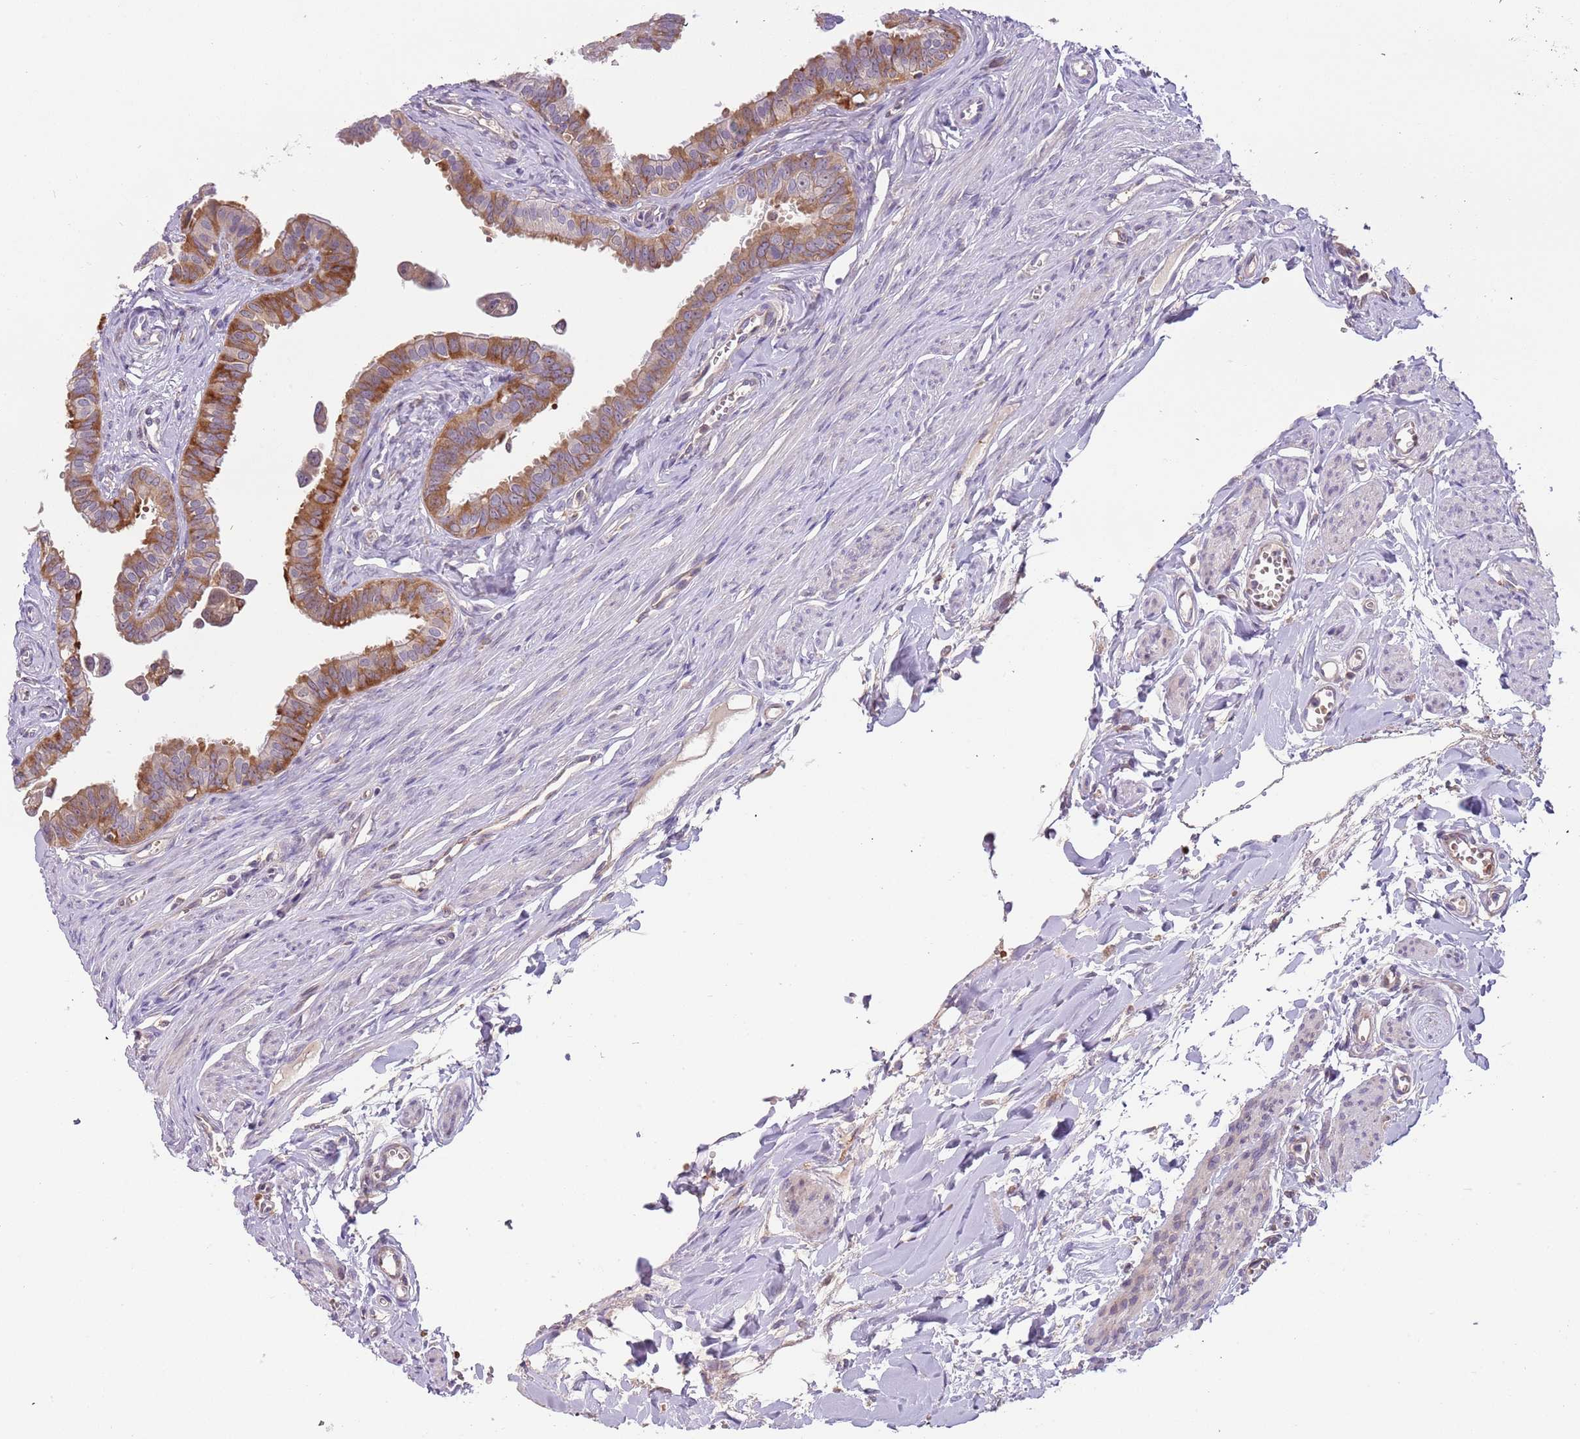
{"staining": {"intensity": "moderate", "quantity": ">75%", "location": "cytoplasmic/membranous"}, "tissue": "fallopian tube", "cell_type": "Glandular cells", "image_type": "normal", "snomed": [{"axis": "morphology", "description": "Normal tissue, NOS"}, {"axis": "morphology", "description": "Carcinoma, NOS"}, {"axis": "topography", "description": "Fallopian tube"}, {"axis": "topography", "description": "Ovary"}], "caption": "A brown stain labels moderate cytoplasmic/membranous staining of a protein in glandular cells of benign human fallopian tube.", "gene": "VWCE", "patient": {"sex": "female", "age": 59}}